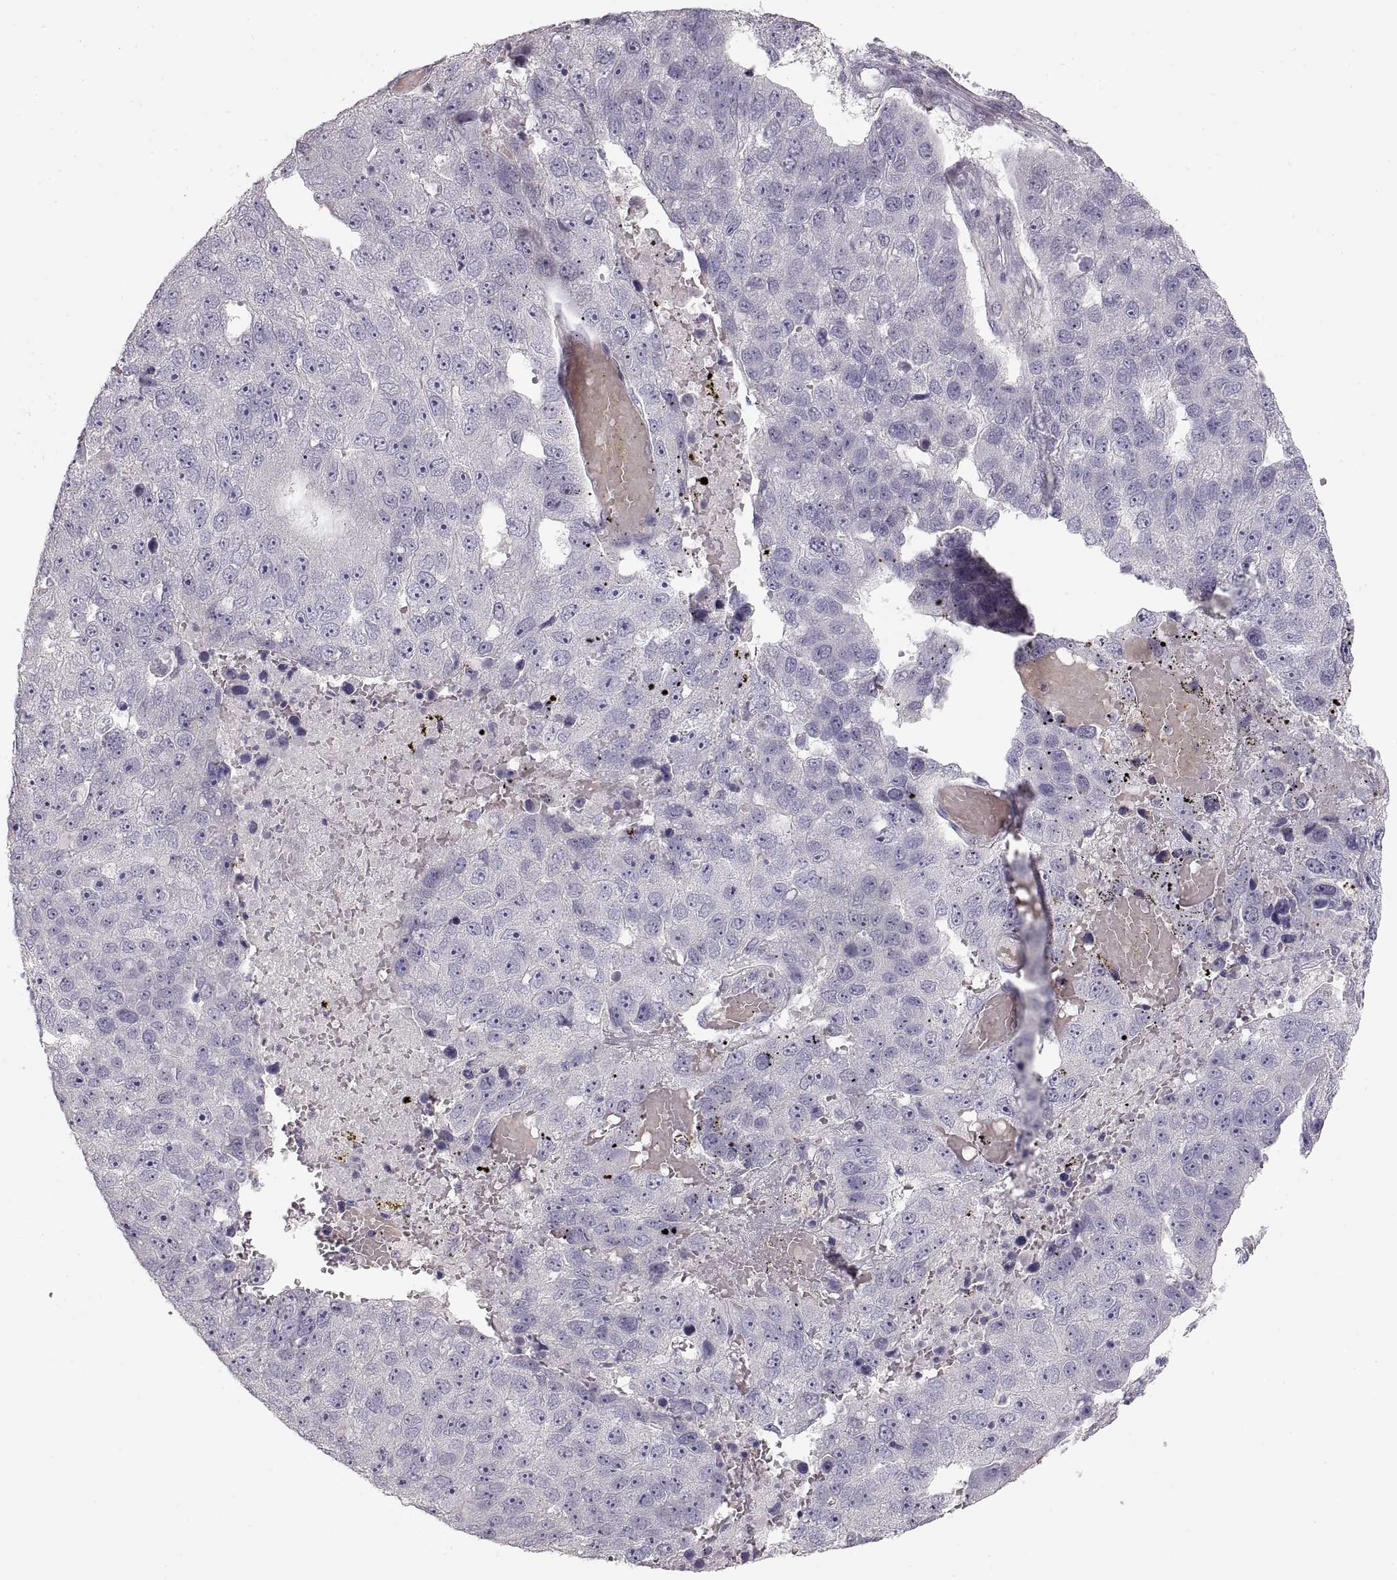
{"staining": {"intensity": "negative", "quantity": "none", "location": "none"}, "tissue": "pancreatic cancer", "cell_type": "Tumor cells", "image_type": "cancer", "snomed": [{"axis": "morphology", "description": "Adenocarcinoma, NOS"}, {"axis": "topography", "description": "Pancreas"}], "caption": "Tumor cells are negative for brown protein staining in pancreatic cancer.", "gene": "PCSK2", "patient": {"sex": "female", "age": 61}}